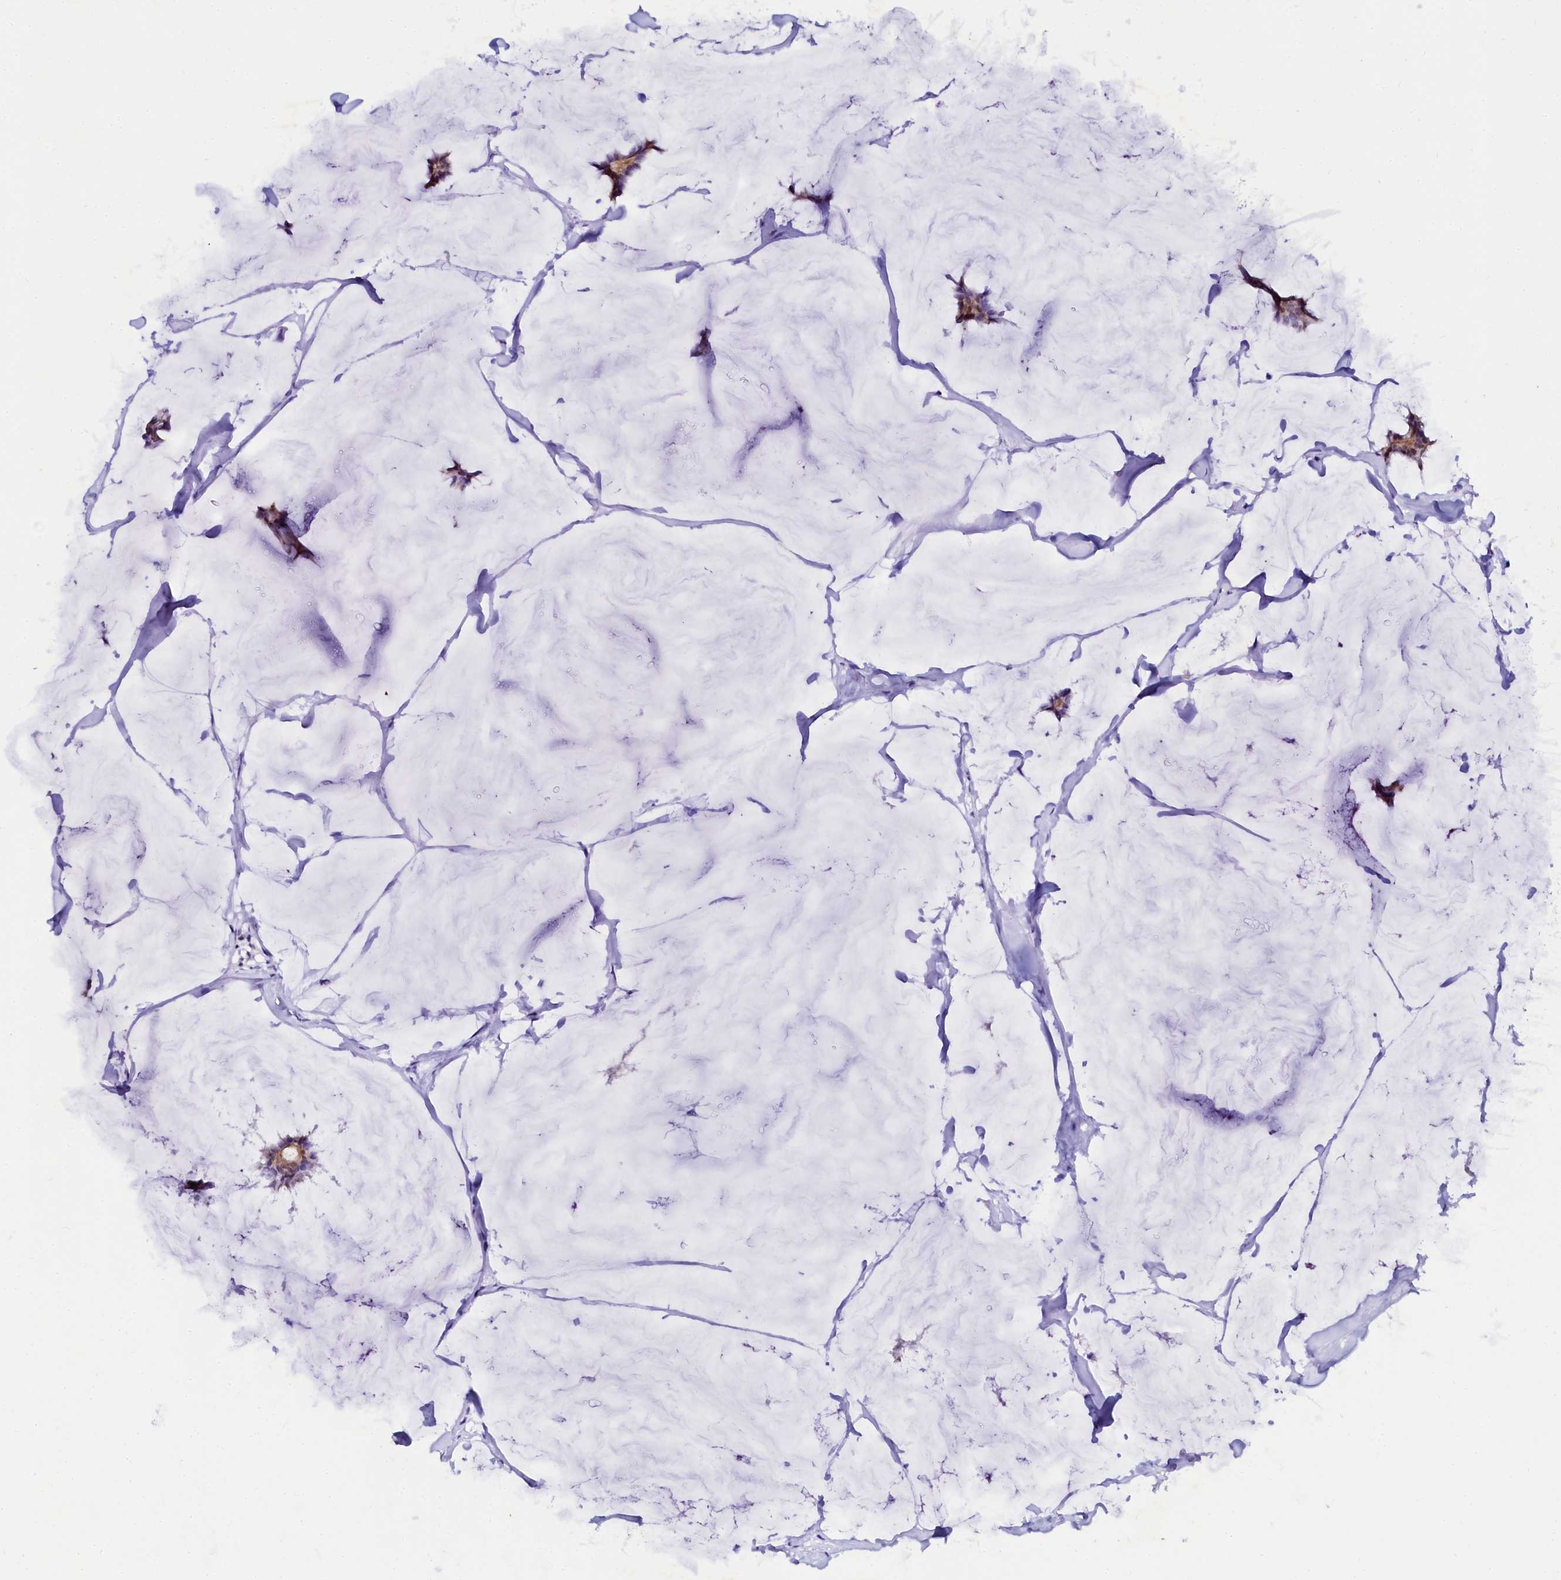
{"staining": {"intensity": "weak", "quantity": "25%-75%", "location": "cytoplasmic/membranous,nuclear"}, "tissue": "breast cancer", "cell_type": "Tumor cells", "image_type": "cancer", "snomed": [{"axis": "morphology", "description": "Duct carcinoma"}, {"axis": "topography", "description": "Breast"}], "caption": "About 25%-75% of tumor cells in human breast intraductal carcinoma show weak cytoplasmic/membranous and nuclear protein staining as visualized by brown immunohistochemical staining.", "gene": "SORD", "patient": {"sex": "female", "age": 93}}